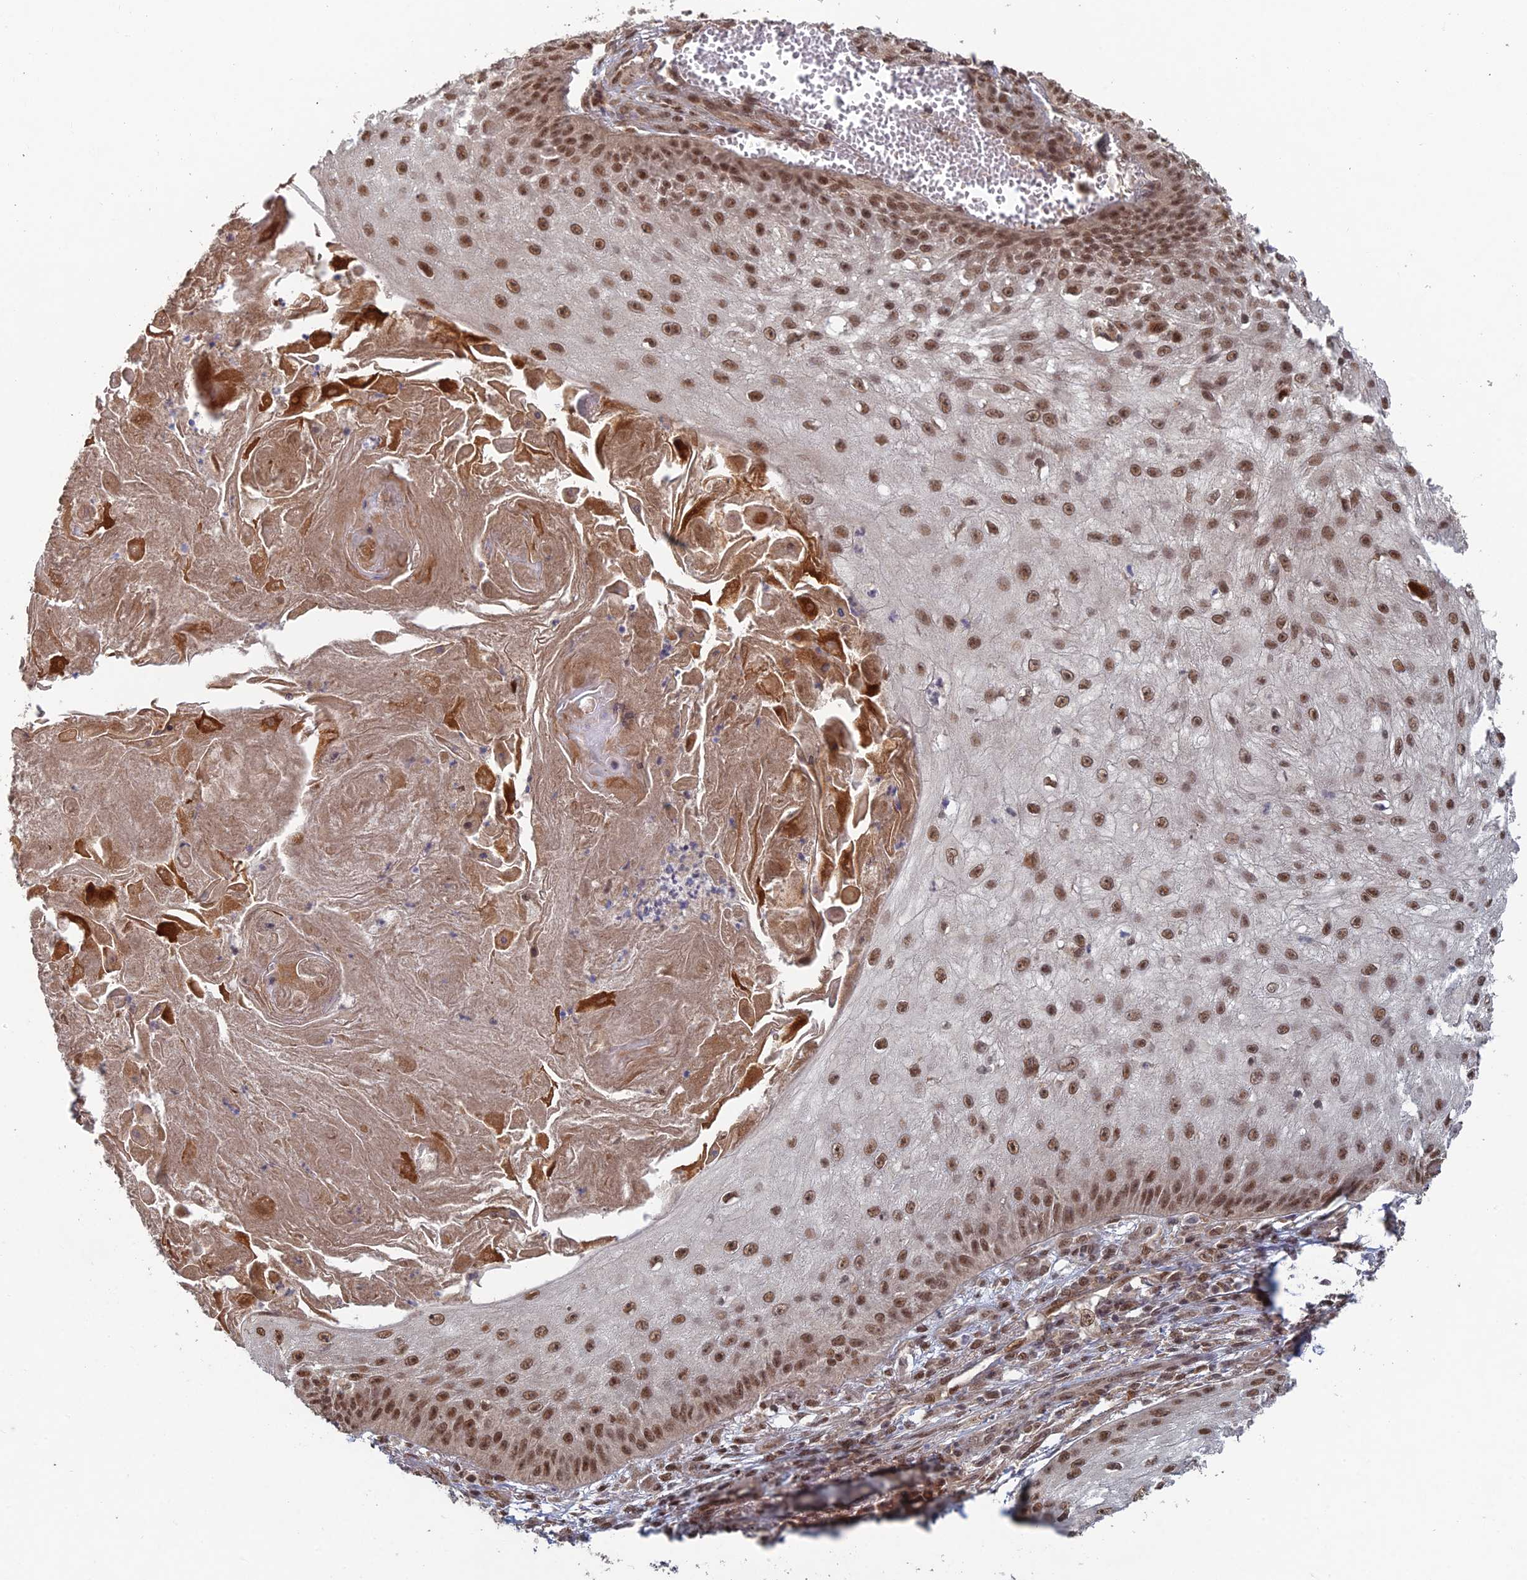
{"staining": {"intensity": "moderate", "quantity": ">75%", "location": "nuclear"}, "tissue": "skin cancer", "cell_type": "Tumor cells", "image_type": "cancer", "snomed": [{"axis": "morphology", "description": "Squamous cell carcinoma, NOS"}, {"axis": "topography", "description": "Skin"}], "caption": "DAB (3,3'-diaminobenzidine) immunohistochemical staining of human squamous cell carcinoma (skin) exhibits moderate nuclear protein expression in approximately >75% of tumor cells.", "gene": "RANBP3", "patient": {"sex": "male", "age": 70}}